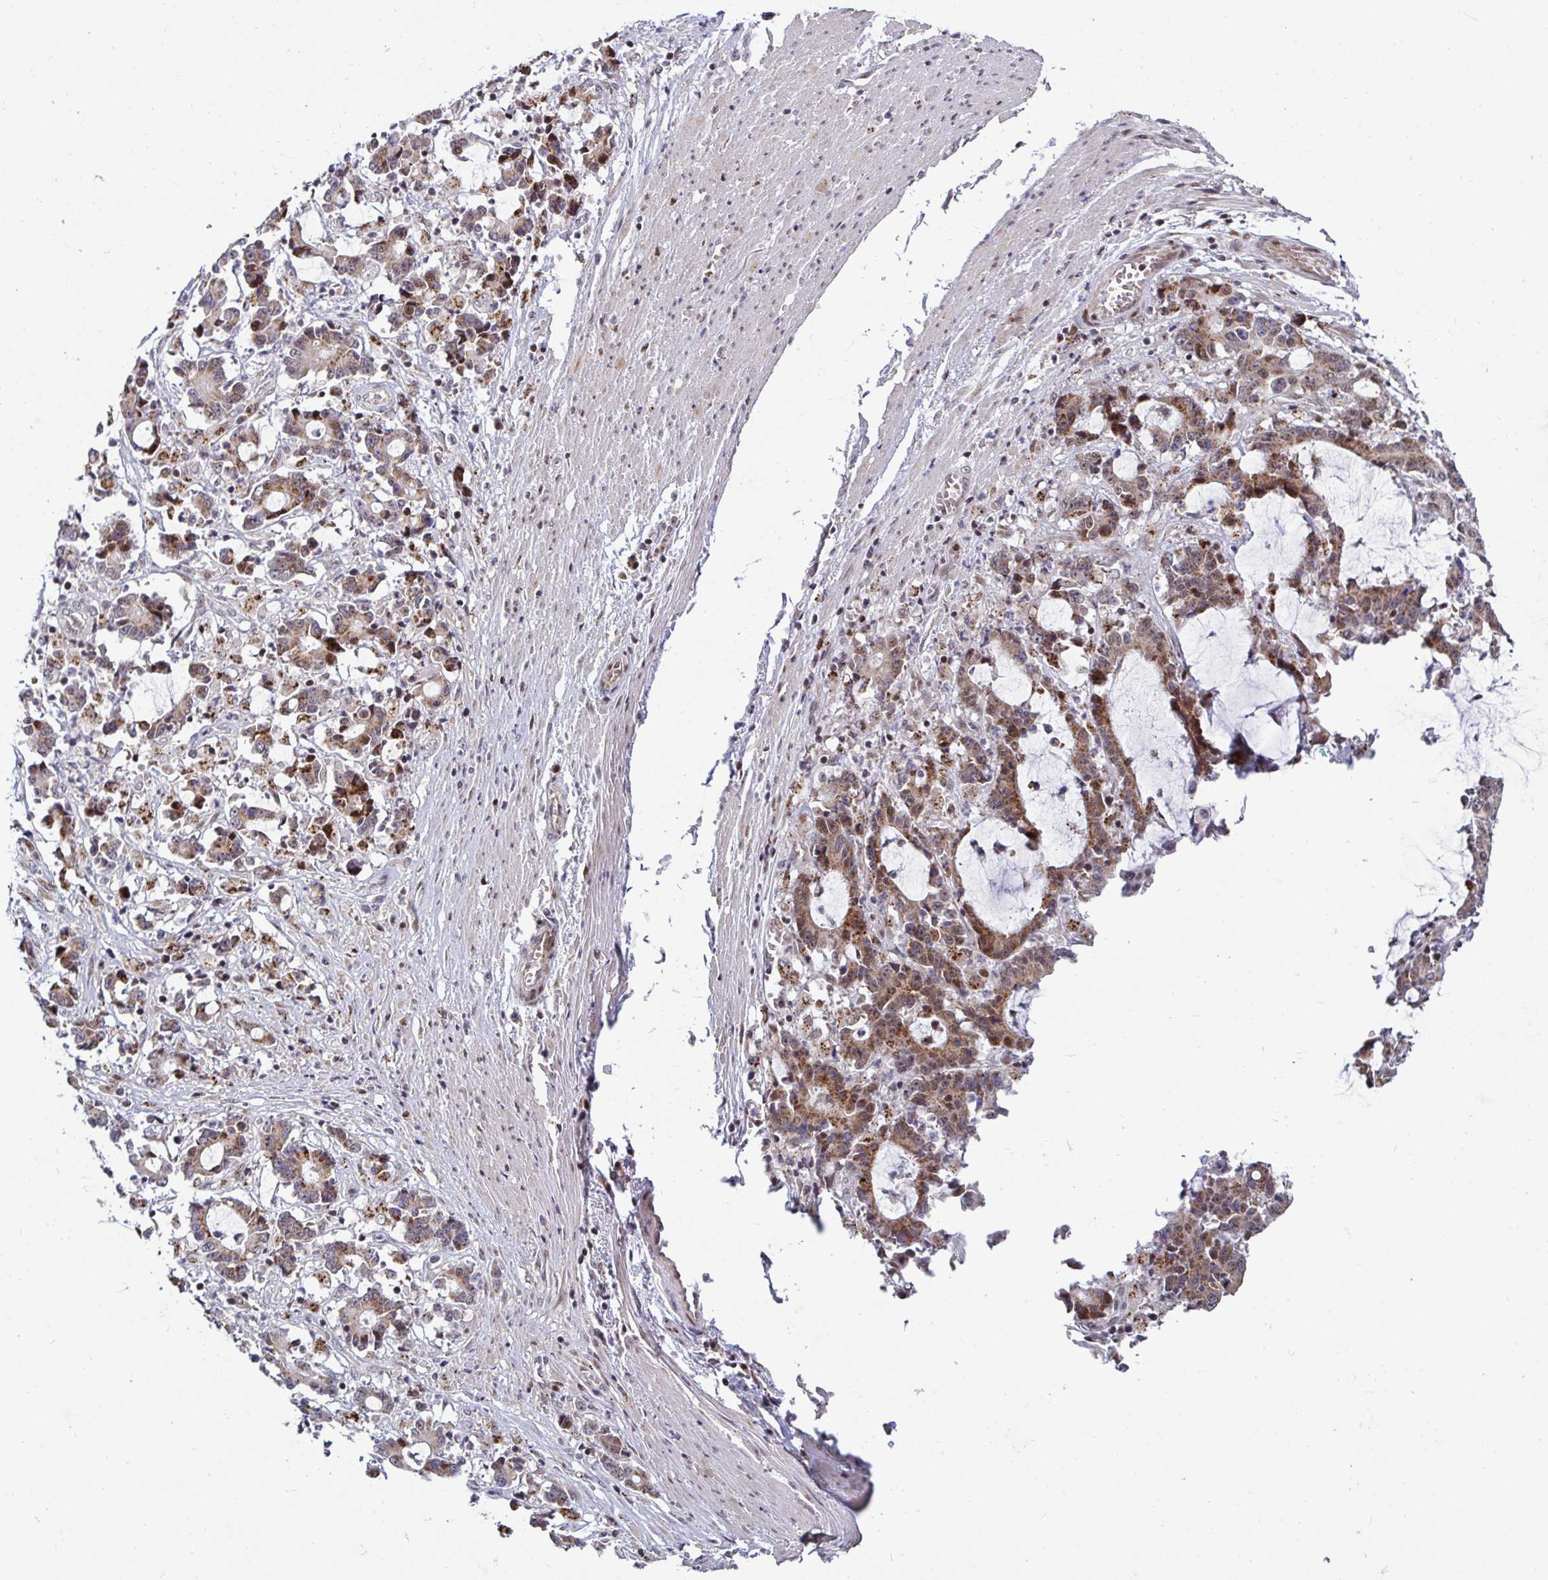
{"staining": {"intensity": "moderate", "quantity": ">75%", "location": "cytoplasmic/membranous"}, "tissue": "stomach cancer", "cell_type": "Tumor cells", "image_type": "cancer", "snomed": [{"axis": "morphology", "description": "Adenocarcinoma, NOS"}, {"axis": "topography", "description": "Stomach, upper"}], "caption": "IHC photomicrograph of neoplastic tissue: human stomach cancer (adenocarcinoma) stained using immunohistochemistry reveals medium levels of moderate protein expression localized specifically in the cytoplasmic/membranous of tumor cells, appearing as a cytoplasmic/membranous brown color.", "gene": "DZIP1", "patient": {"sex": "male", "age": 68}}